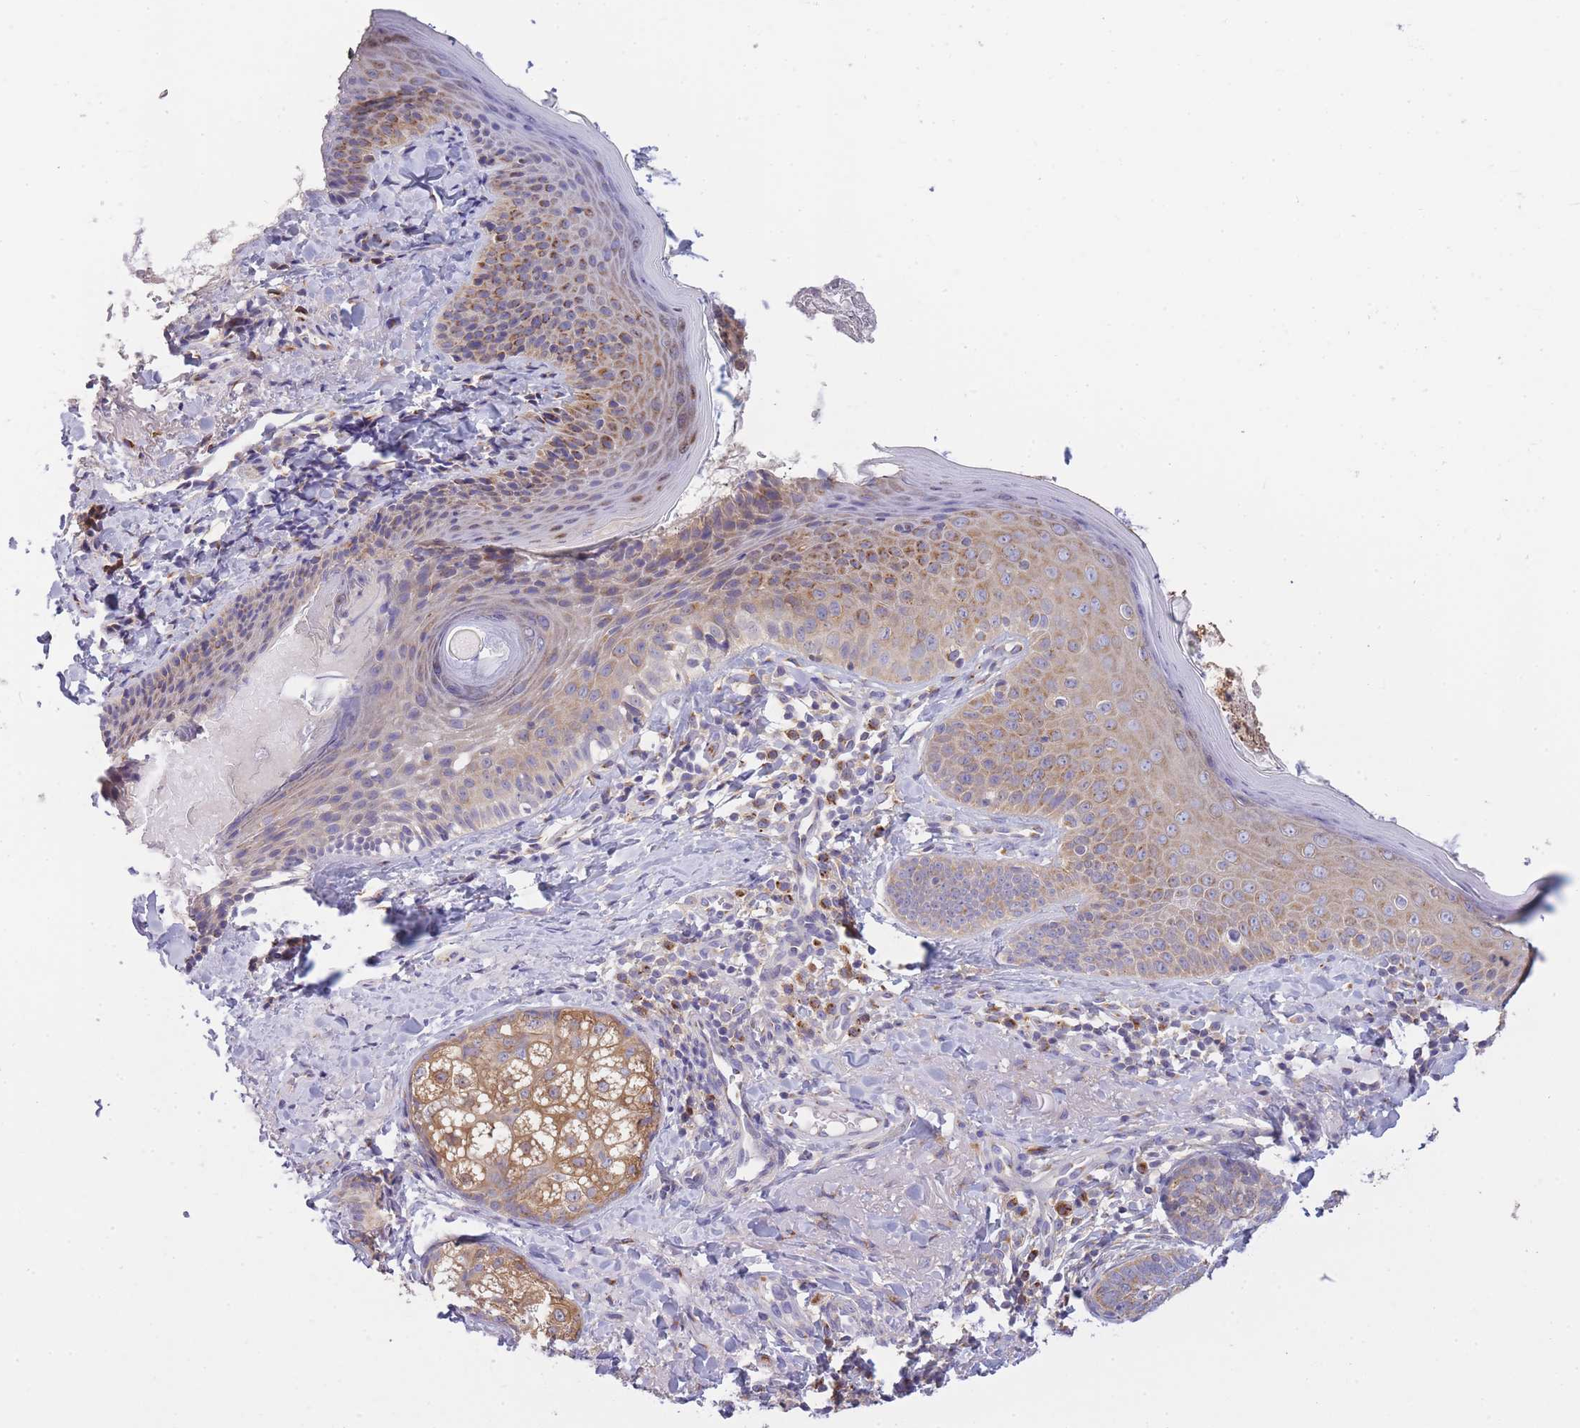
{"staining": {"intensity": "moderate", "quantity": "25%-75%", "location": "cytoplasmic/membranous"}, "tissue": "skin", "cell_type": "Fibroblasts", "image_type": "normal", "snomed": [{"axis": "morphology", "description": "Normal tissue, NOS"}, {"axis": "topography", "description": "Skin"}], "caption": "Protein staining of benign skin displays moderate cytoplasmic/membranous positivity in about 25%-75% of fibroblasts.", "gene": "COPG1", "patient": {"sex": "male", "age": 57}}